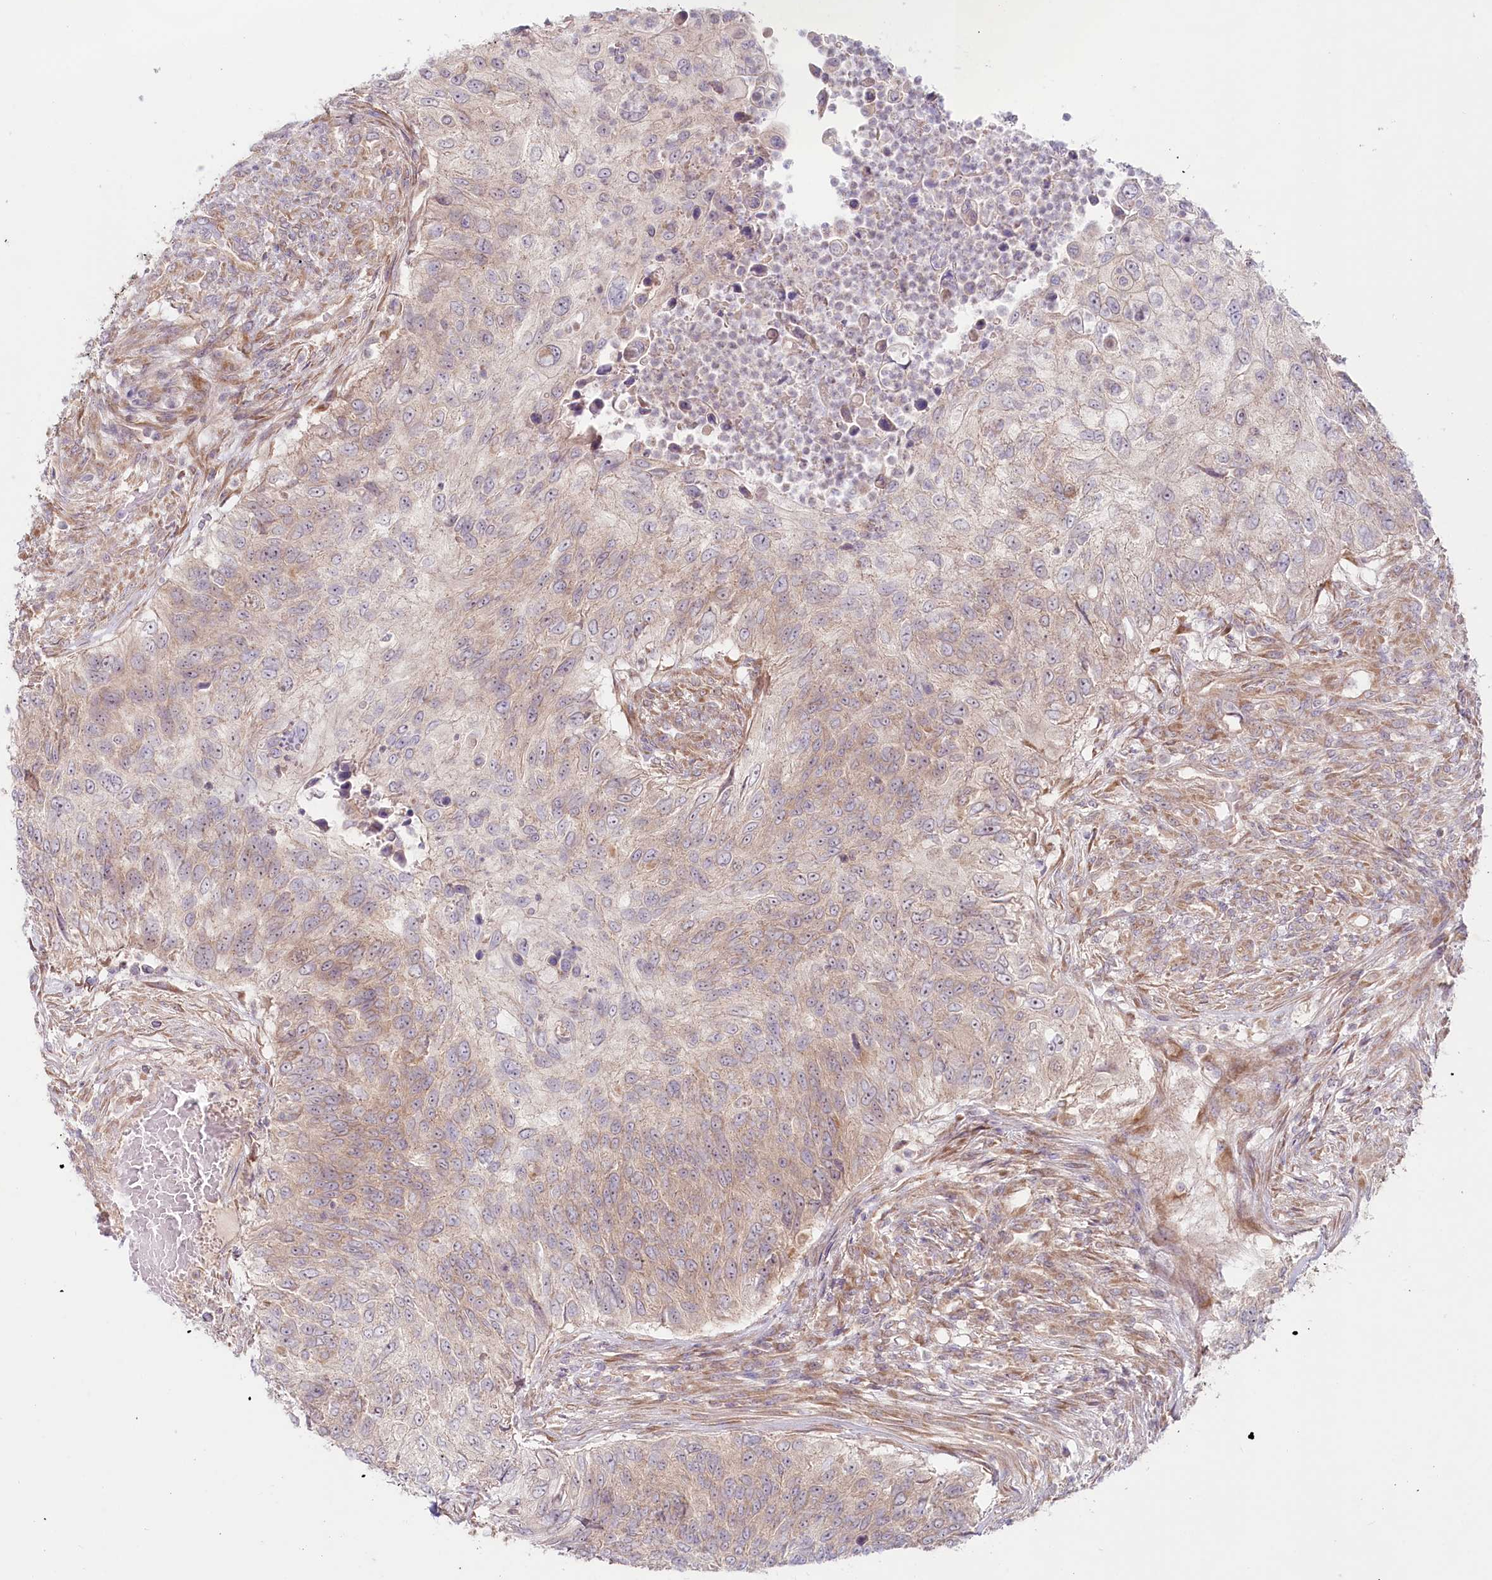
{"staining": {"intensity": "weak", "quantity": "25%-75%", "location": "cytoplasmic/membranous"}, "tissue": "urothelial cancer", "cell_type": "Tumor cells", "image_type": "cancer", "snomed": [{"axis": "morphology", "description": "Urothelial carcinoma, High grade"}, {"axis": "topography", "description": "Urinary bladder"}], "caption": "Protein staining by IHC demonstrates weak cytoplasmic/membranous positivity in about 25%-75% of tumor cells in urothelial carcinoma (high-grade).", "gene": "TNIP1", "patient": {"sex": "female", "age": 60}}